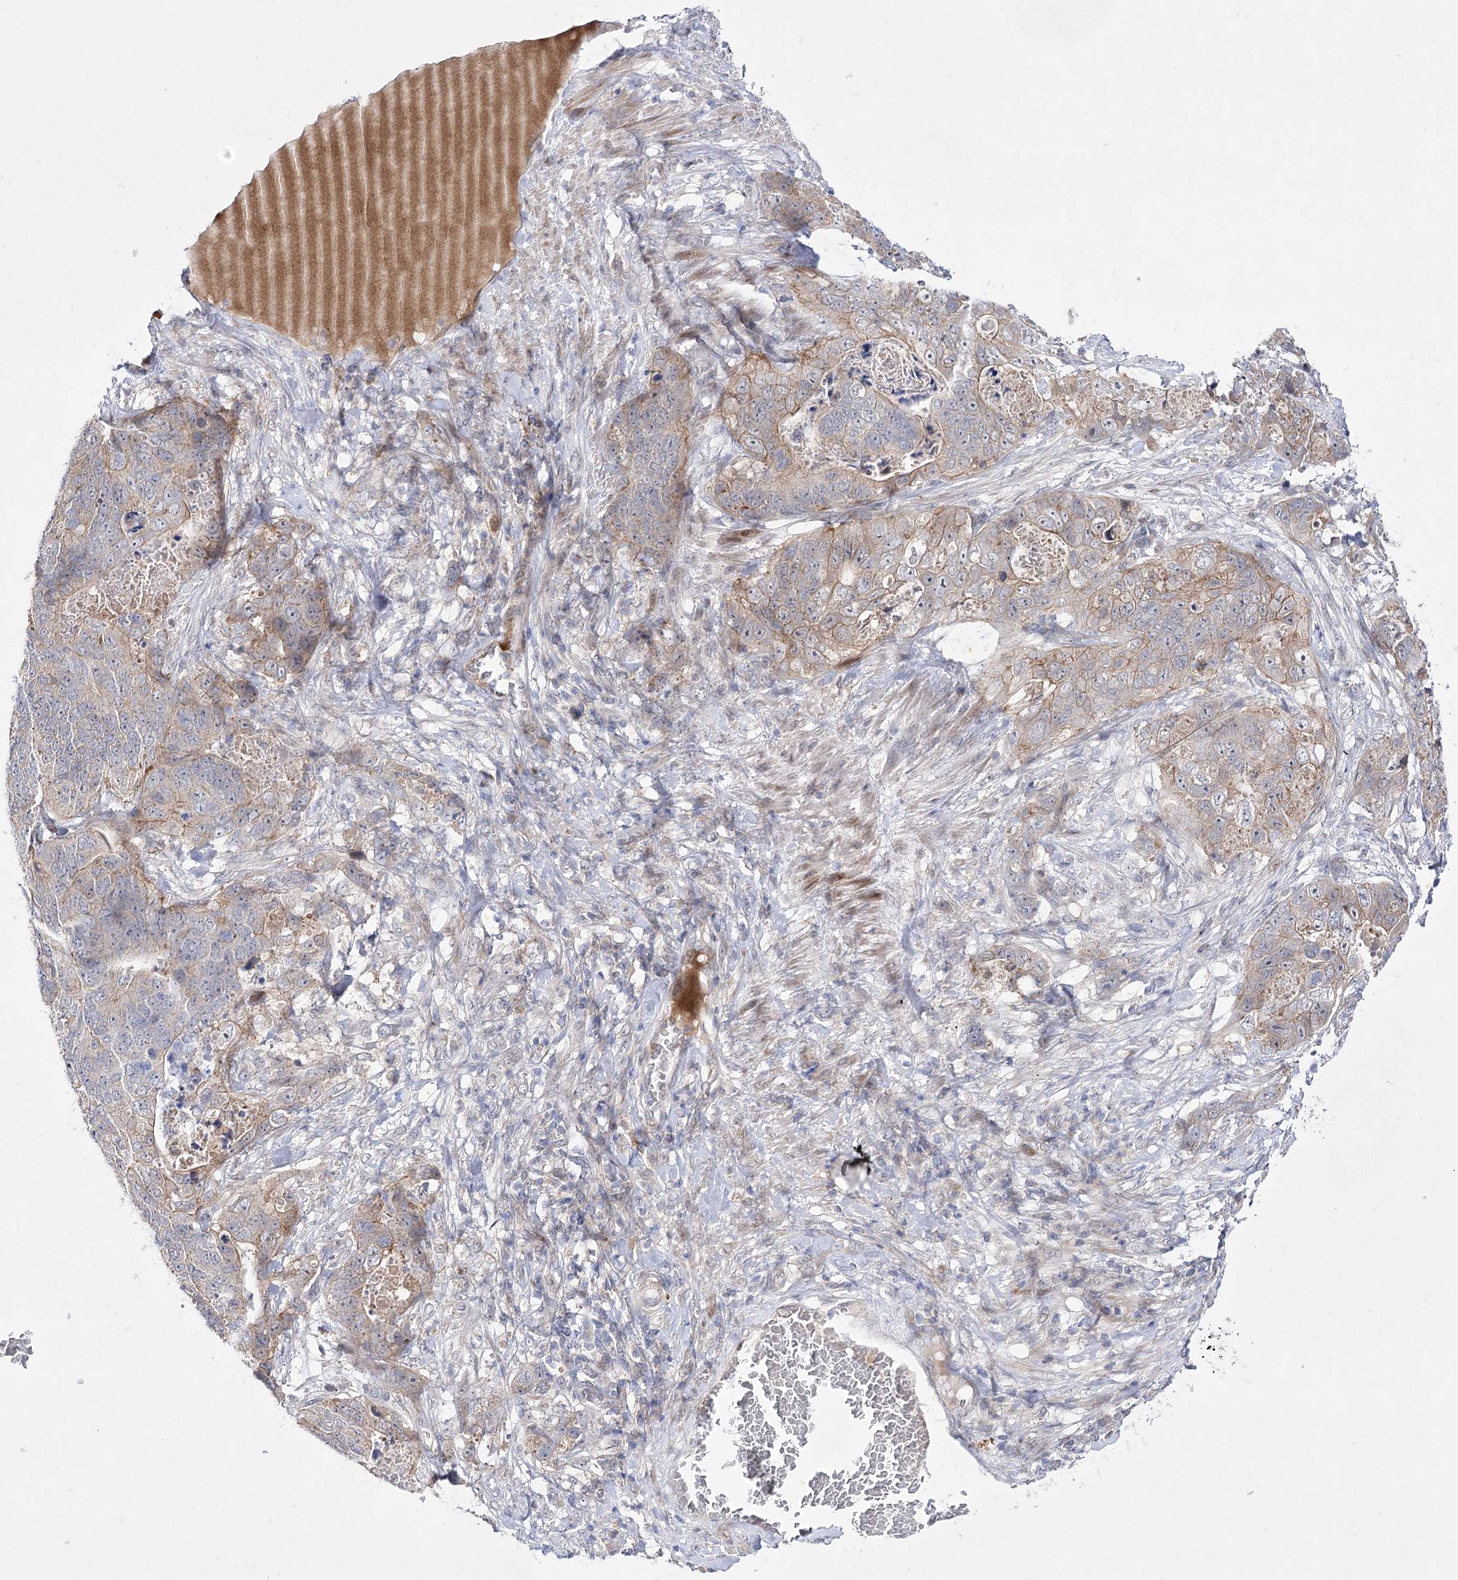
{"staining": {"intensity": "moderate", "quantity": "25%-75%", "location": "cytoplasmic/membranous"}, "tissue": "stomach cancer", "cell_type": "Tumor cells", "image_type": "cancer", "snomed": [{"axis": "morphology", "description": "Normal tissue, NOS"}, {"axis": "morphology", "description": "Adenocarcinoma, NOS"}, {"axis": "topography", "description": "Stomach"}], "caption": "High-magnification brightfield microscopy of stomach adenocarcinoma stained with DAB (brown) and counterstained with hematoxylin (blue). tumor cells exhibit moderate cytoplasmic/membranous staining is identified in approximately25%-75% of cells.", "gene": "ARHGAP32", "patient": {"sex": "female", "age": 89}}